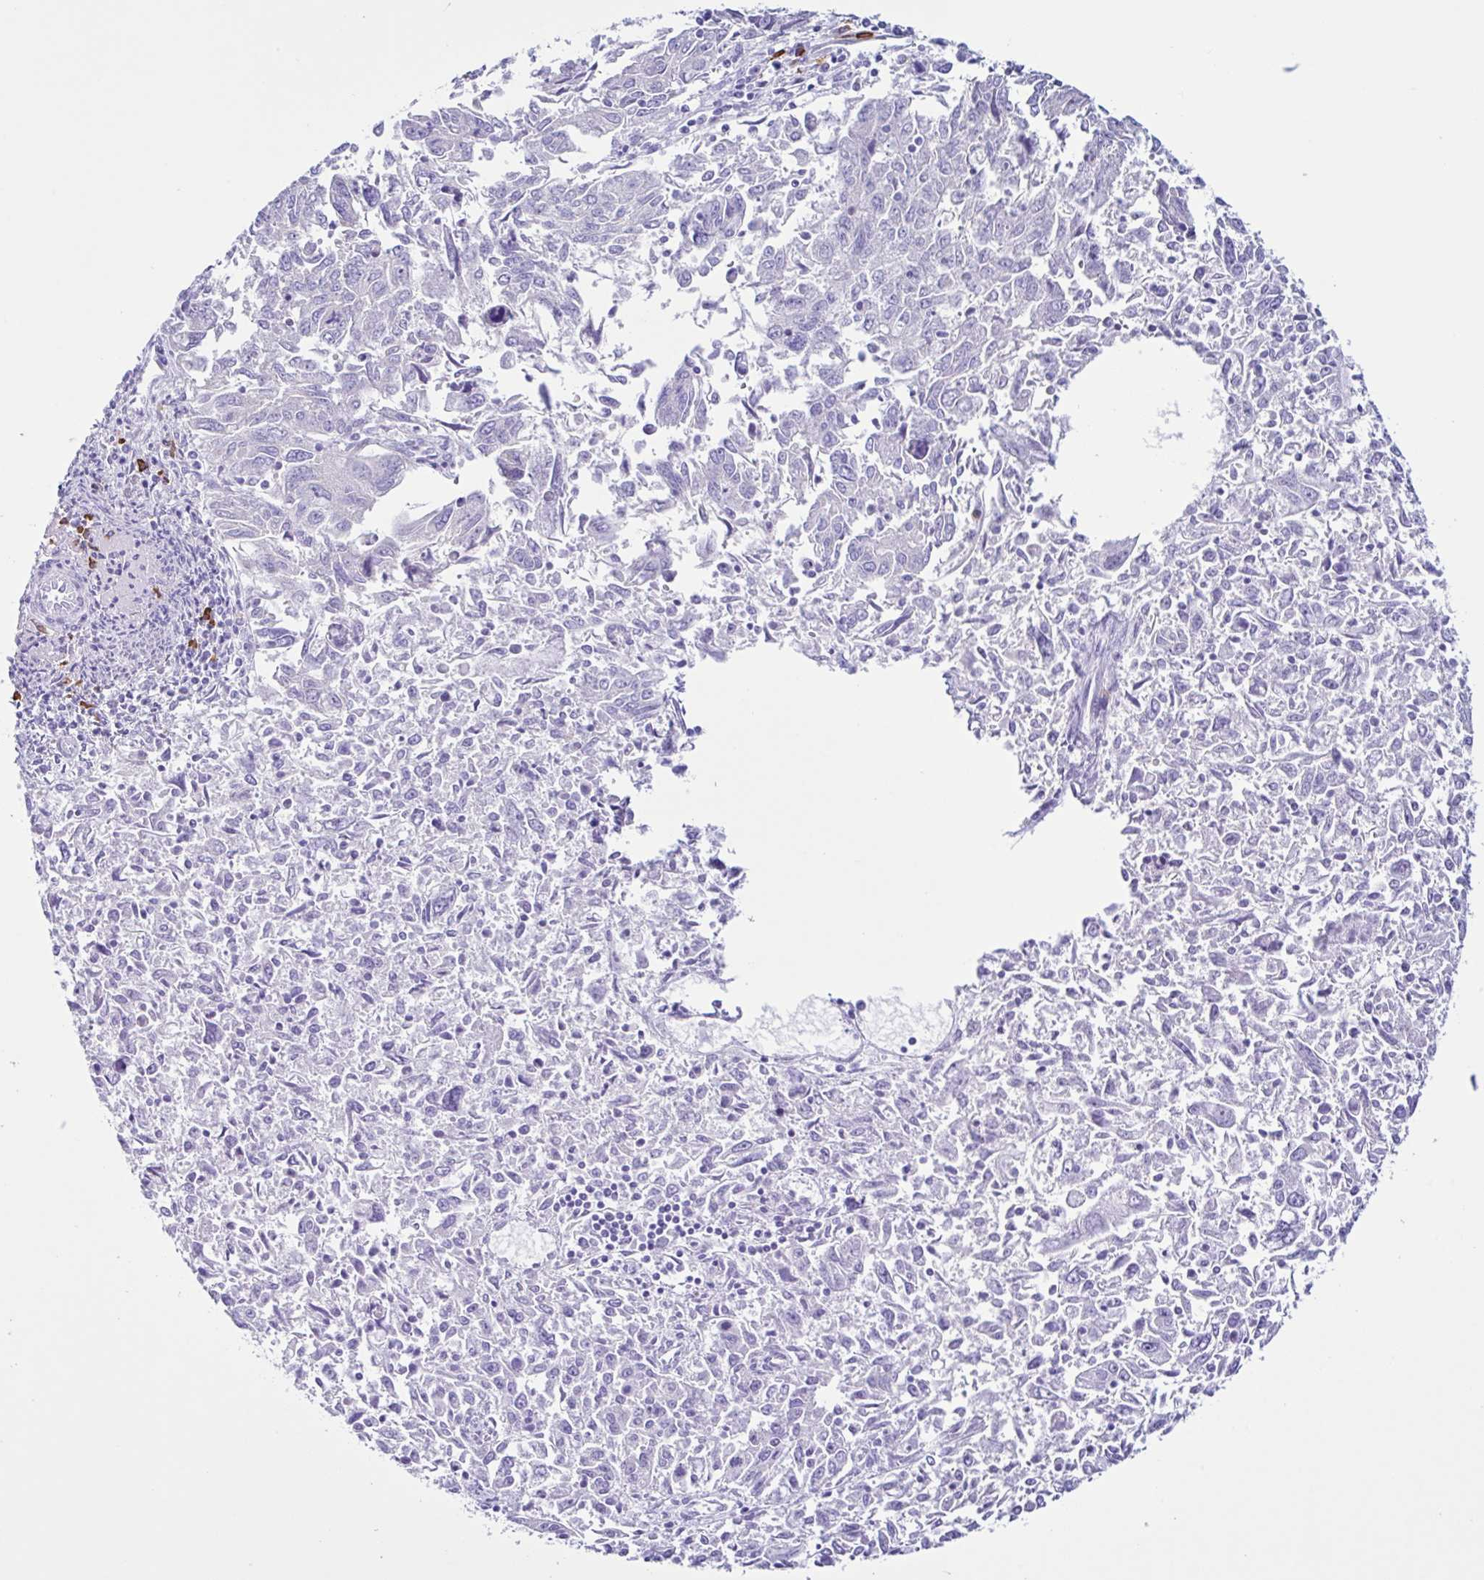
{"staining": {"intensity": "negative", "quantity": "none", "location": "none"}, "tissue": "endometrial cancer", "cell_type": "Tumor cells", "image_type": "cancer", "snomed": [{"axis": "morphology", "description": "Adenocarcinoma, NOS"}, {"axis": "topography", "description": "Endometrium"}], "caption": "High power microscopy histopathology image of an immunohistochemistry (IHC) photomicrograph of endometrial cancer (adenocarcinoma), revealing no significant expression in tumor cells.", "gene": "PIGF", "patient": {"sex": "female", "age": 42}}